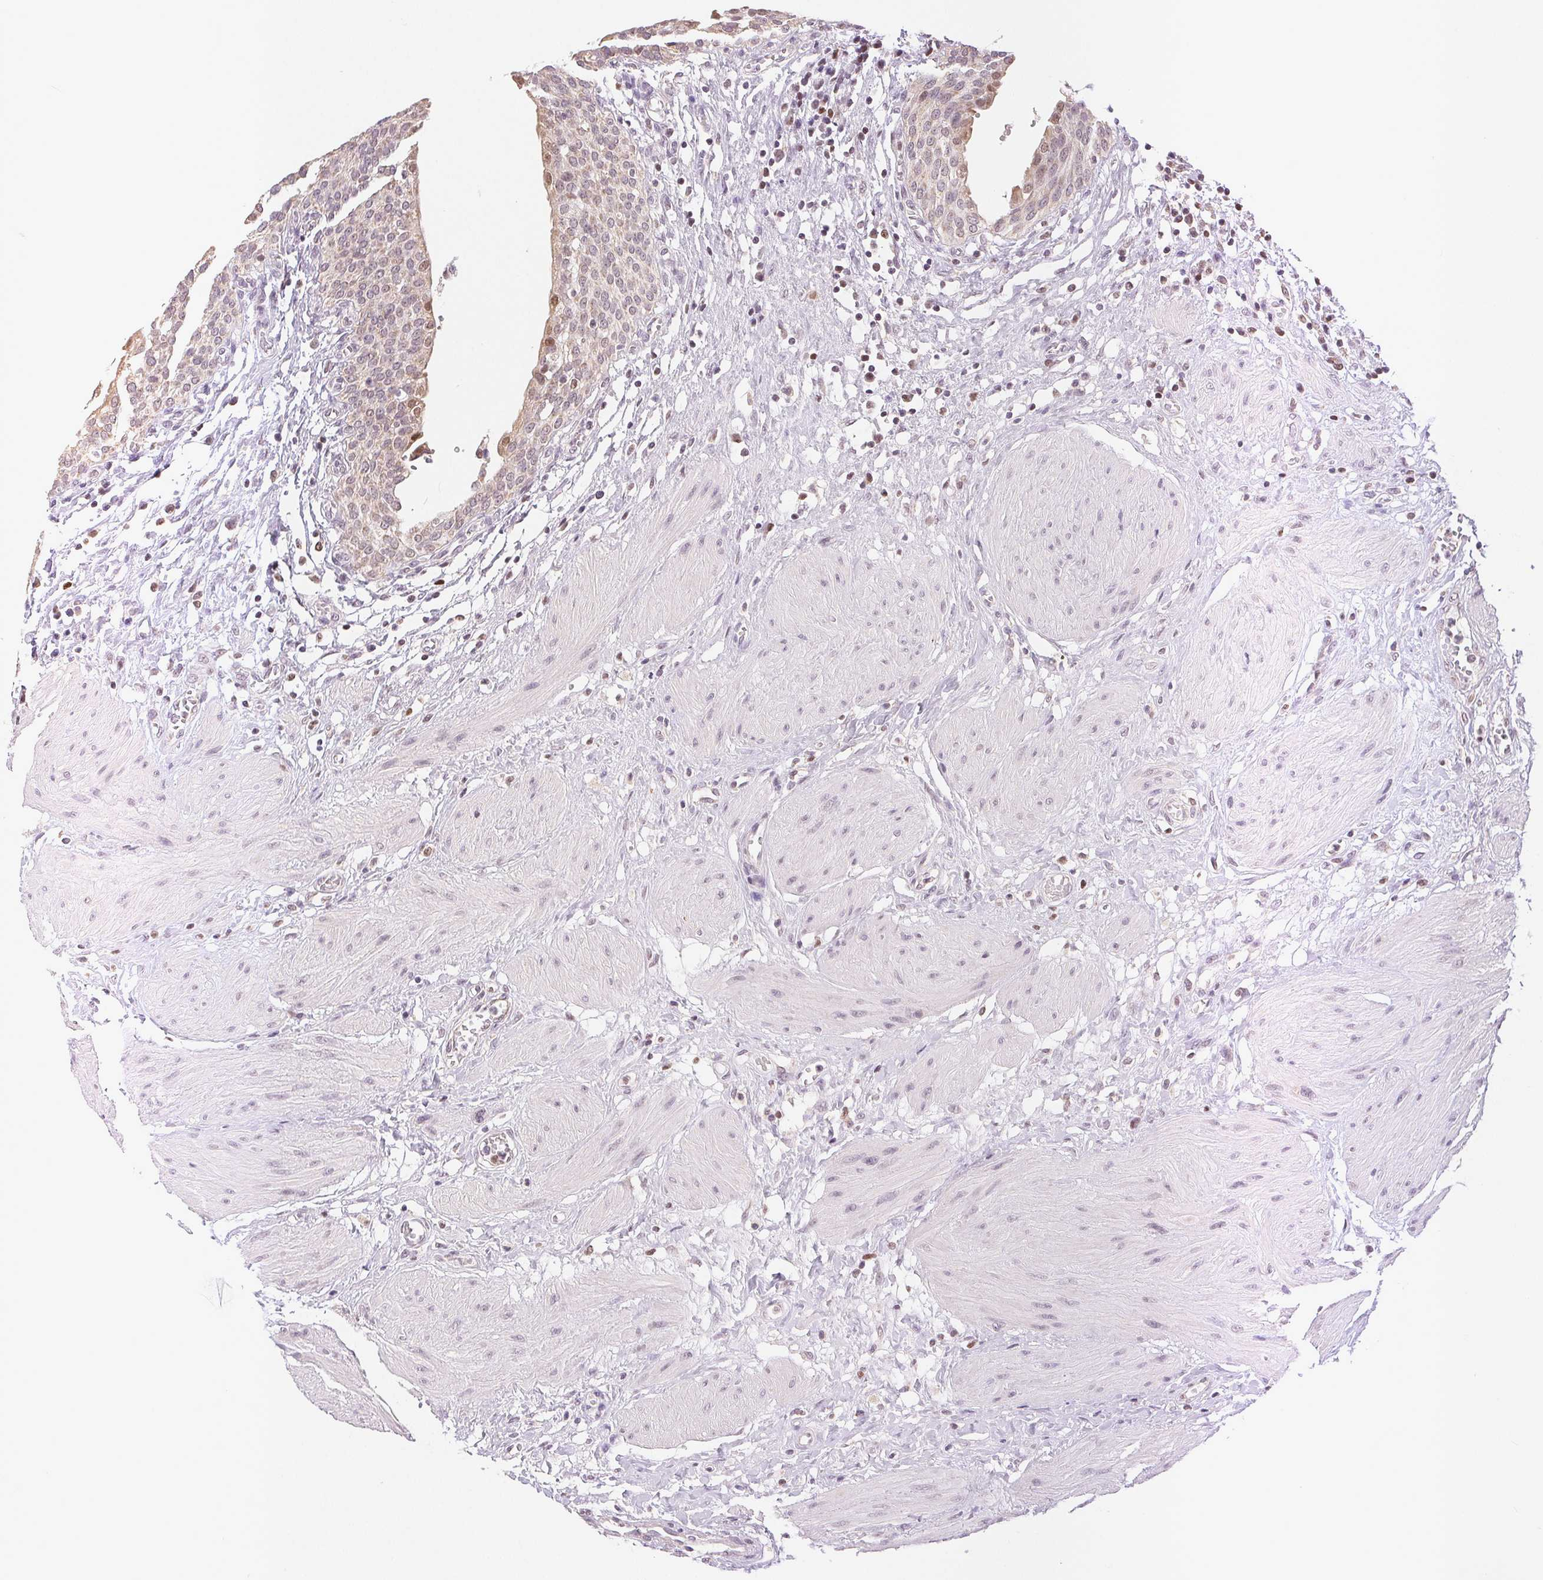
{"staining": {"intensity": "weak", "quantity": "25%-75%", "location": "cytoplasmic/membranous,nuclear"}, "tissue": "urinary bladder", "cell_type": "Urothelial cells", "image_type": "normal", "snomed": [{"axis": "morphology", "description": "Normal tissue, NOS"}, {"axis": "topography", "description": "Urinary bladder"}], "caption": "Protein expression analysis of unremarkable urinary bladder reveals weak cytoplasmic/membranous,nuclear positivity in approximately 25%-75% of urothelial cells.", "gene": "POU2F2", "patient": {"sex": "male", "age": 55}}